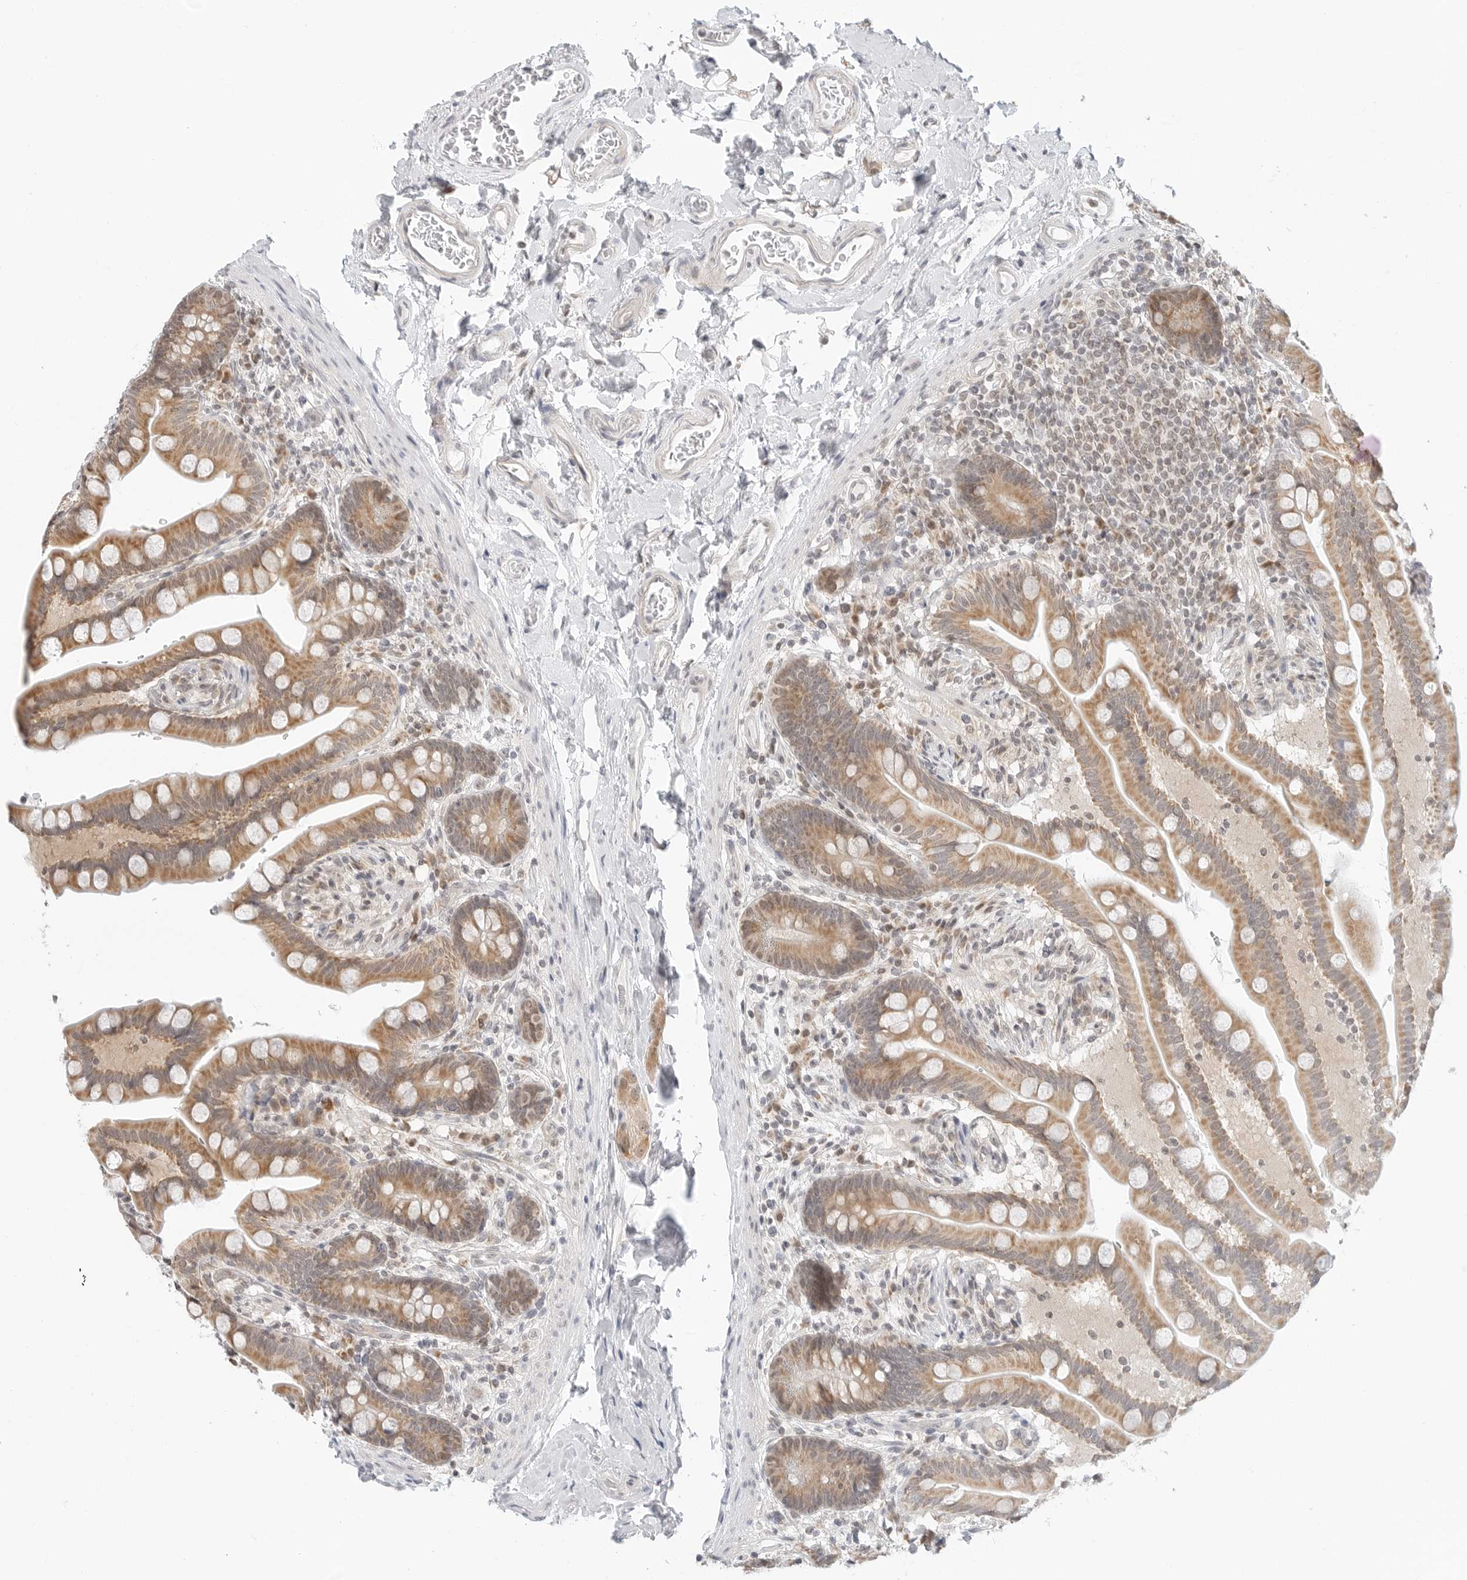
{"staining": {"intensity": "negative", "quantity": "none", "location": "none"}, "tissue": "colon", "cell_type": "Endothelial cells", "image_type": "normal", "snomed": [{"axis": "morphology", "description": "Normal tissue, NOS"}, {"axis": "topography", "description": "Smooth muscle"}, {"axis": "topography", "description": "Colon"}], "caption": "Colon was stained to show a protein in brown. There is no significant positivity in endothelial cells.", "gene": "POLR3GL", "patient": {"sex": "male", "age": 73}}